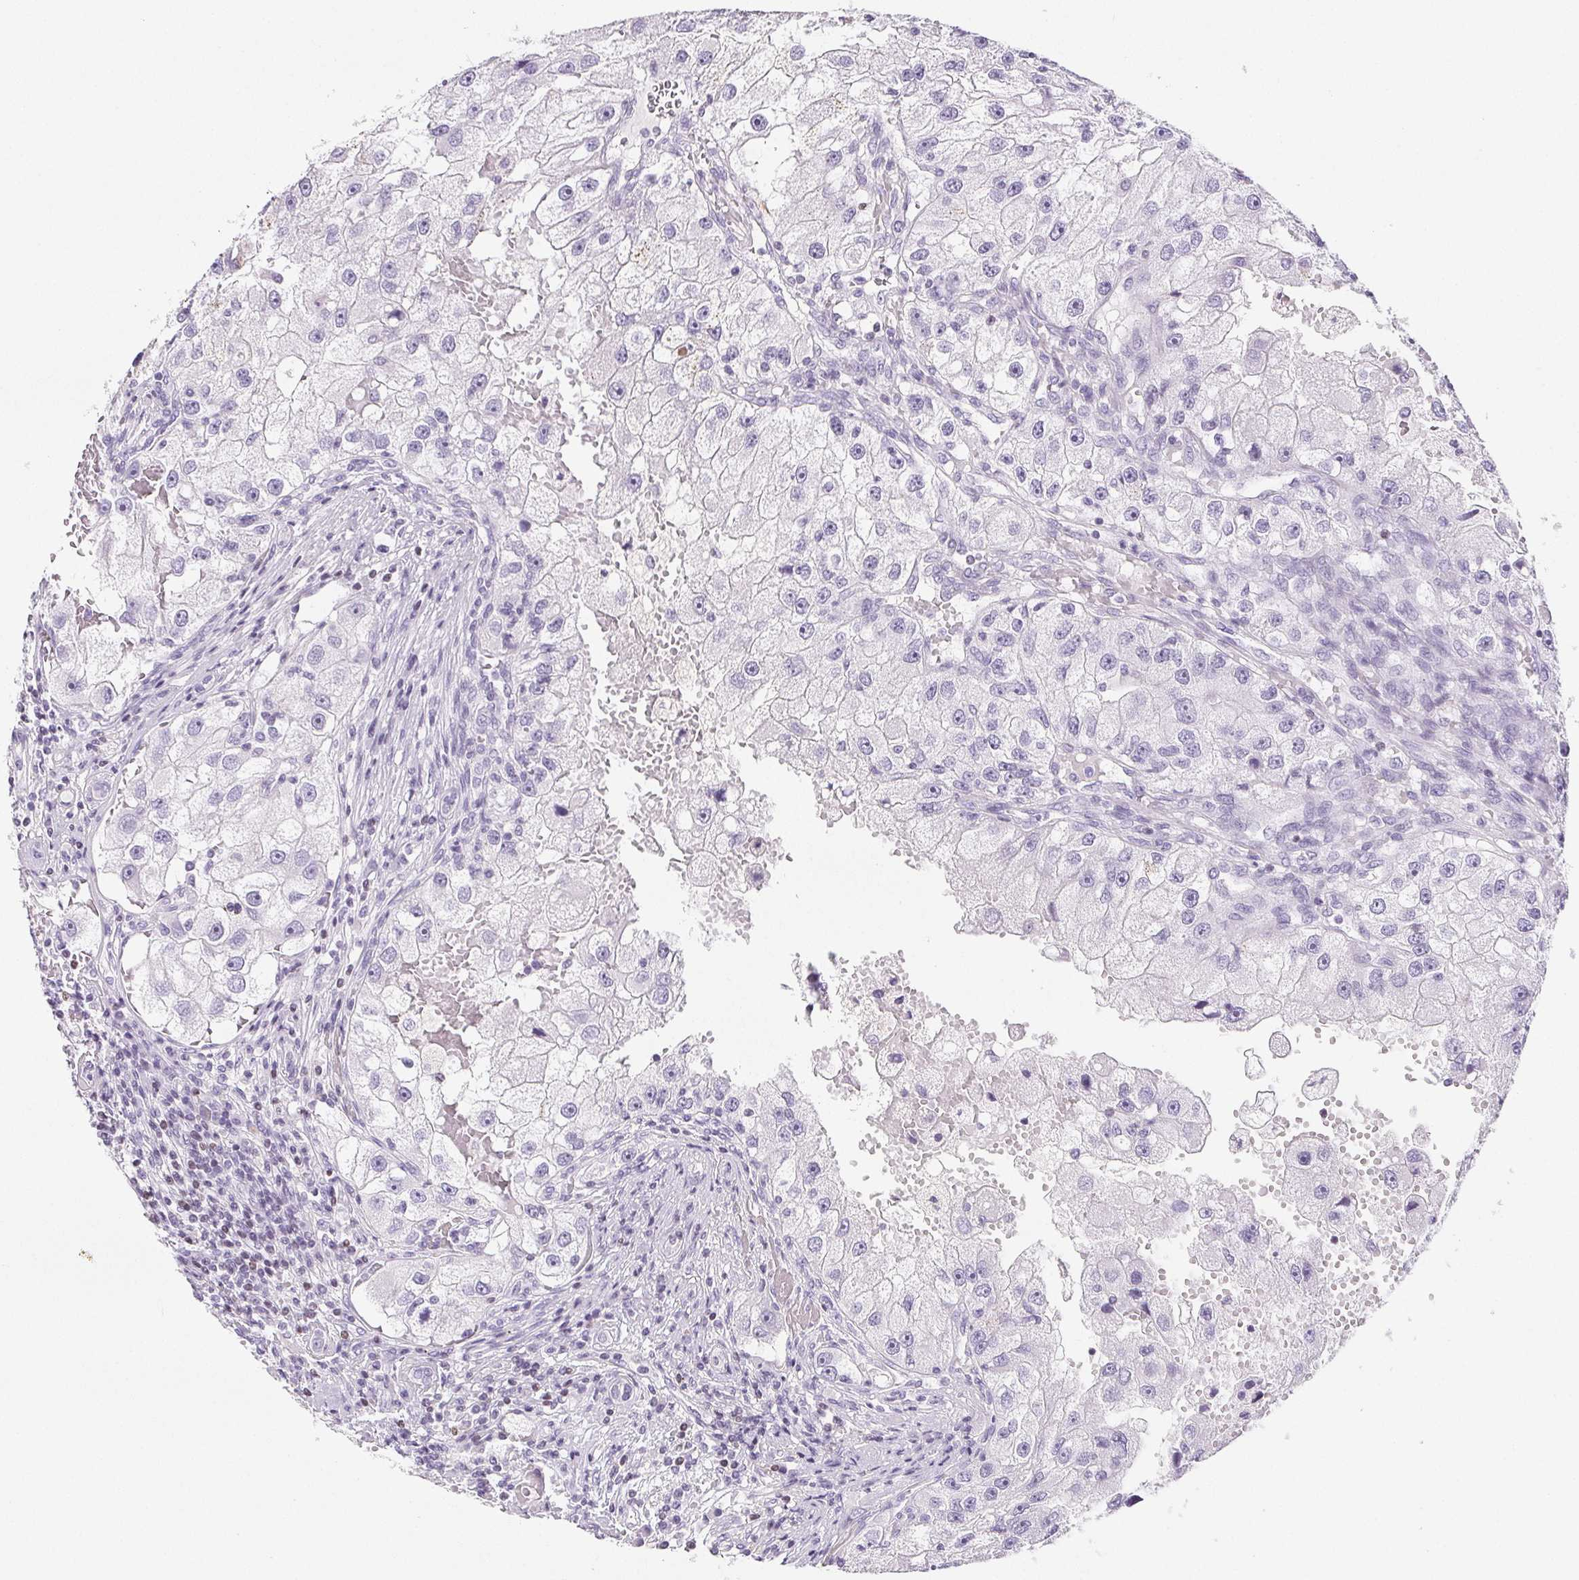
{"staining": {"intensity": "negative", "quantity": "none", "location": "none"}, "tissue": "renal cancer", "cell_type": "Tumor cells", "image_type": "cancer", "snomed": [{"axis": "morphology", "description": "Adenocarcinoma, NOS"}, {"axis": "topography", "description": "Kidney"}], "caption": "Human renal cancer (adenocarcinoma) stained for a protein using immunohistochemistry demonstrates no staining in tumor cells.", "gene": "BEND2", "patient": {"sex": "male", "age": 63}}